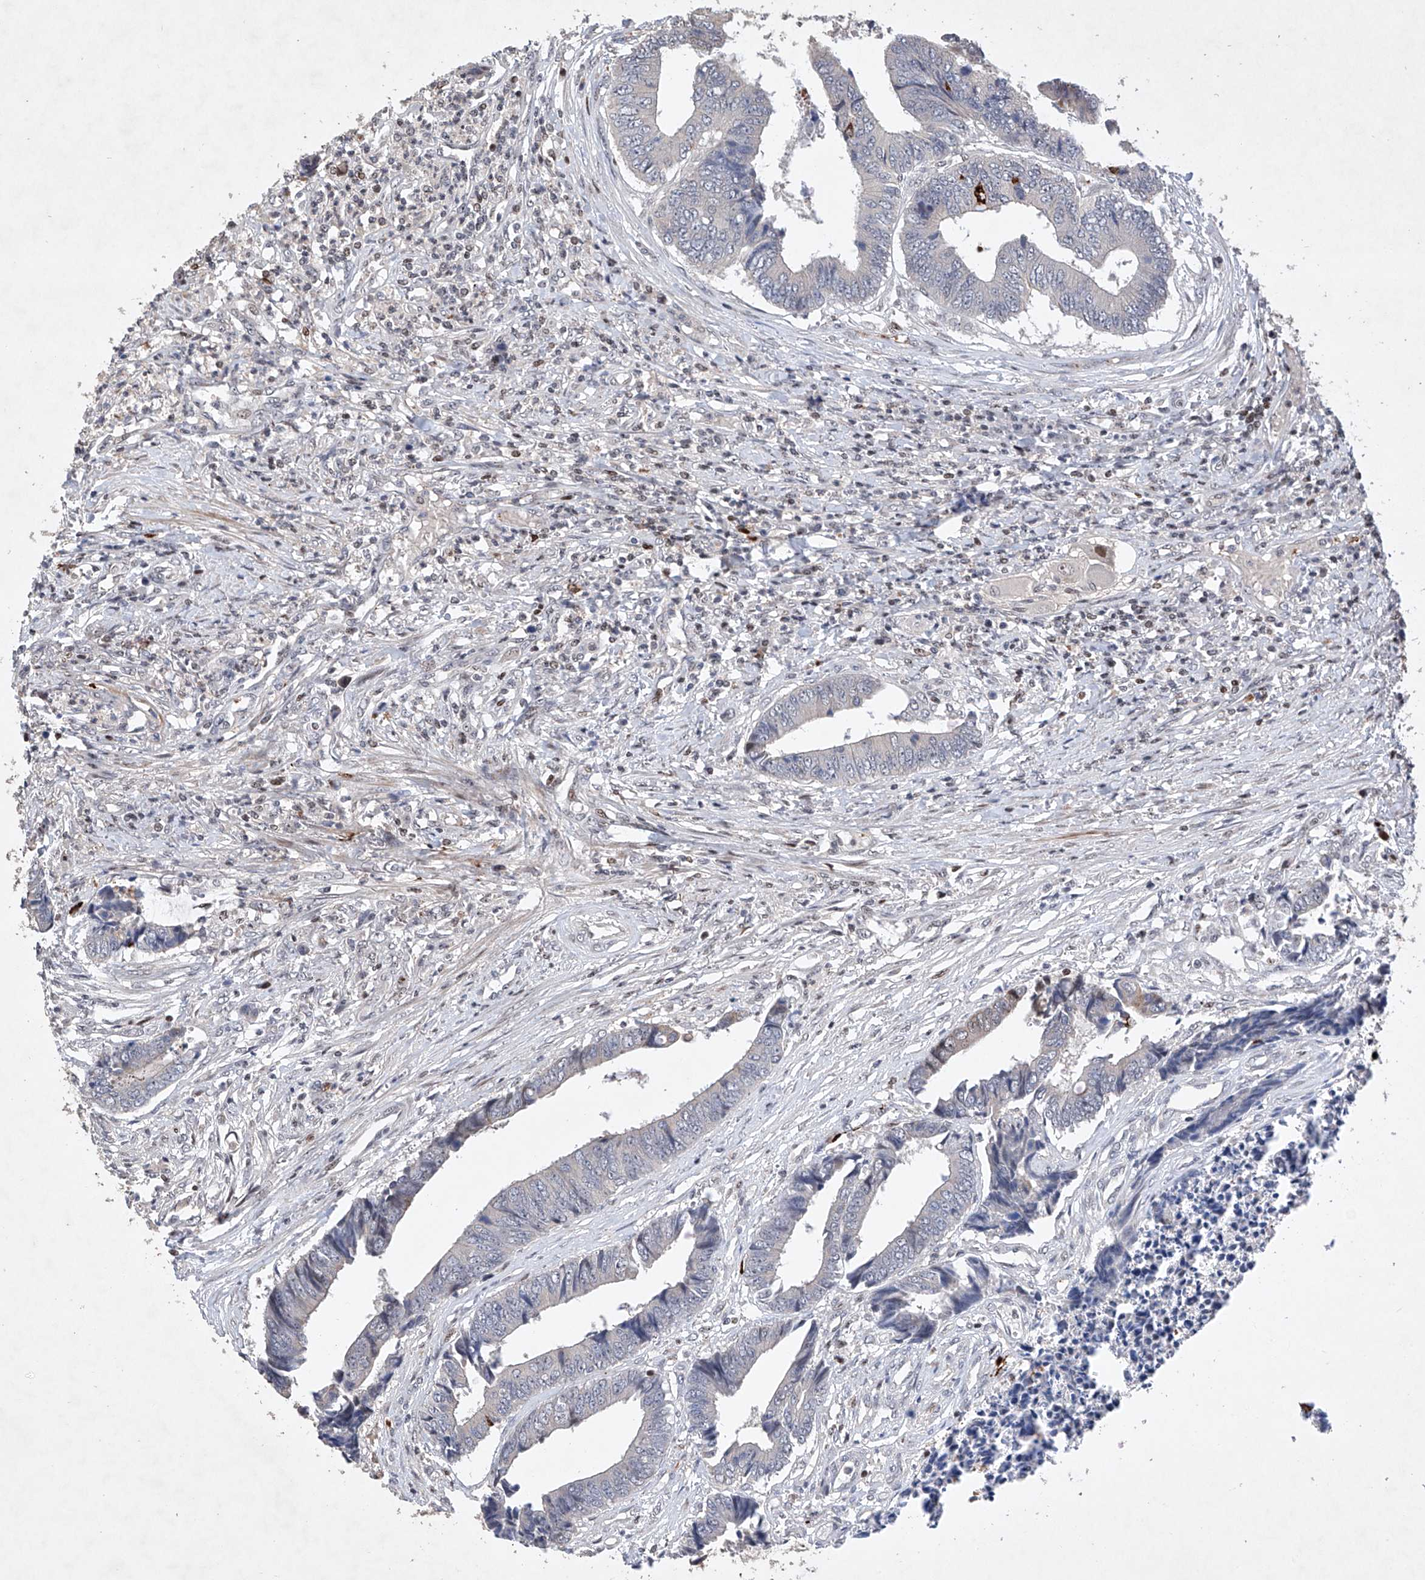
{"staining": {"intensity": "negative", "quantity": "none", "location": "none"}, "tissue": "colorectal cancer", "cell_type": "Tumor cells", "image_type": "cancer", "snomed": [{"axis": "morphology", "description": "Adenocarcinoma, NOS"}, {"axis": "topography", "description": "Rectum"}], "caption": "Photomicrograph shows no protein staining in tumor cells of colorectal cancer tissue.", "gene": "AFG1L", "patient": {"sex": "male", "age": 84}}